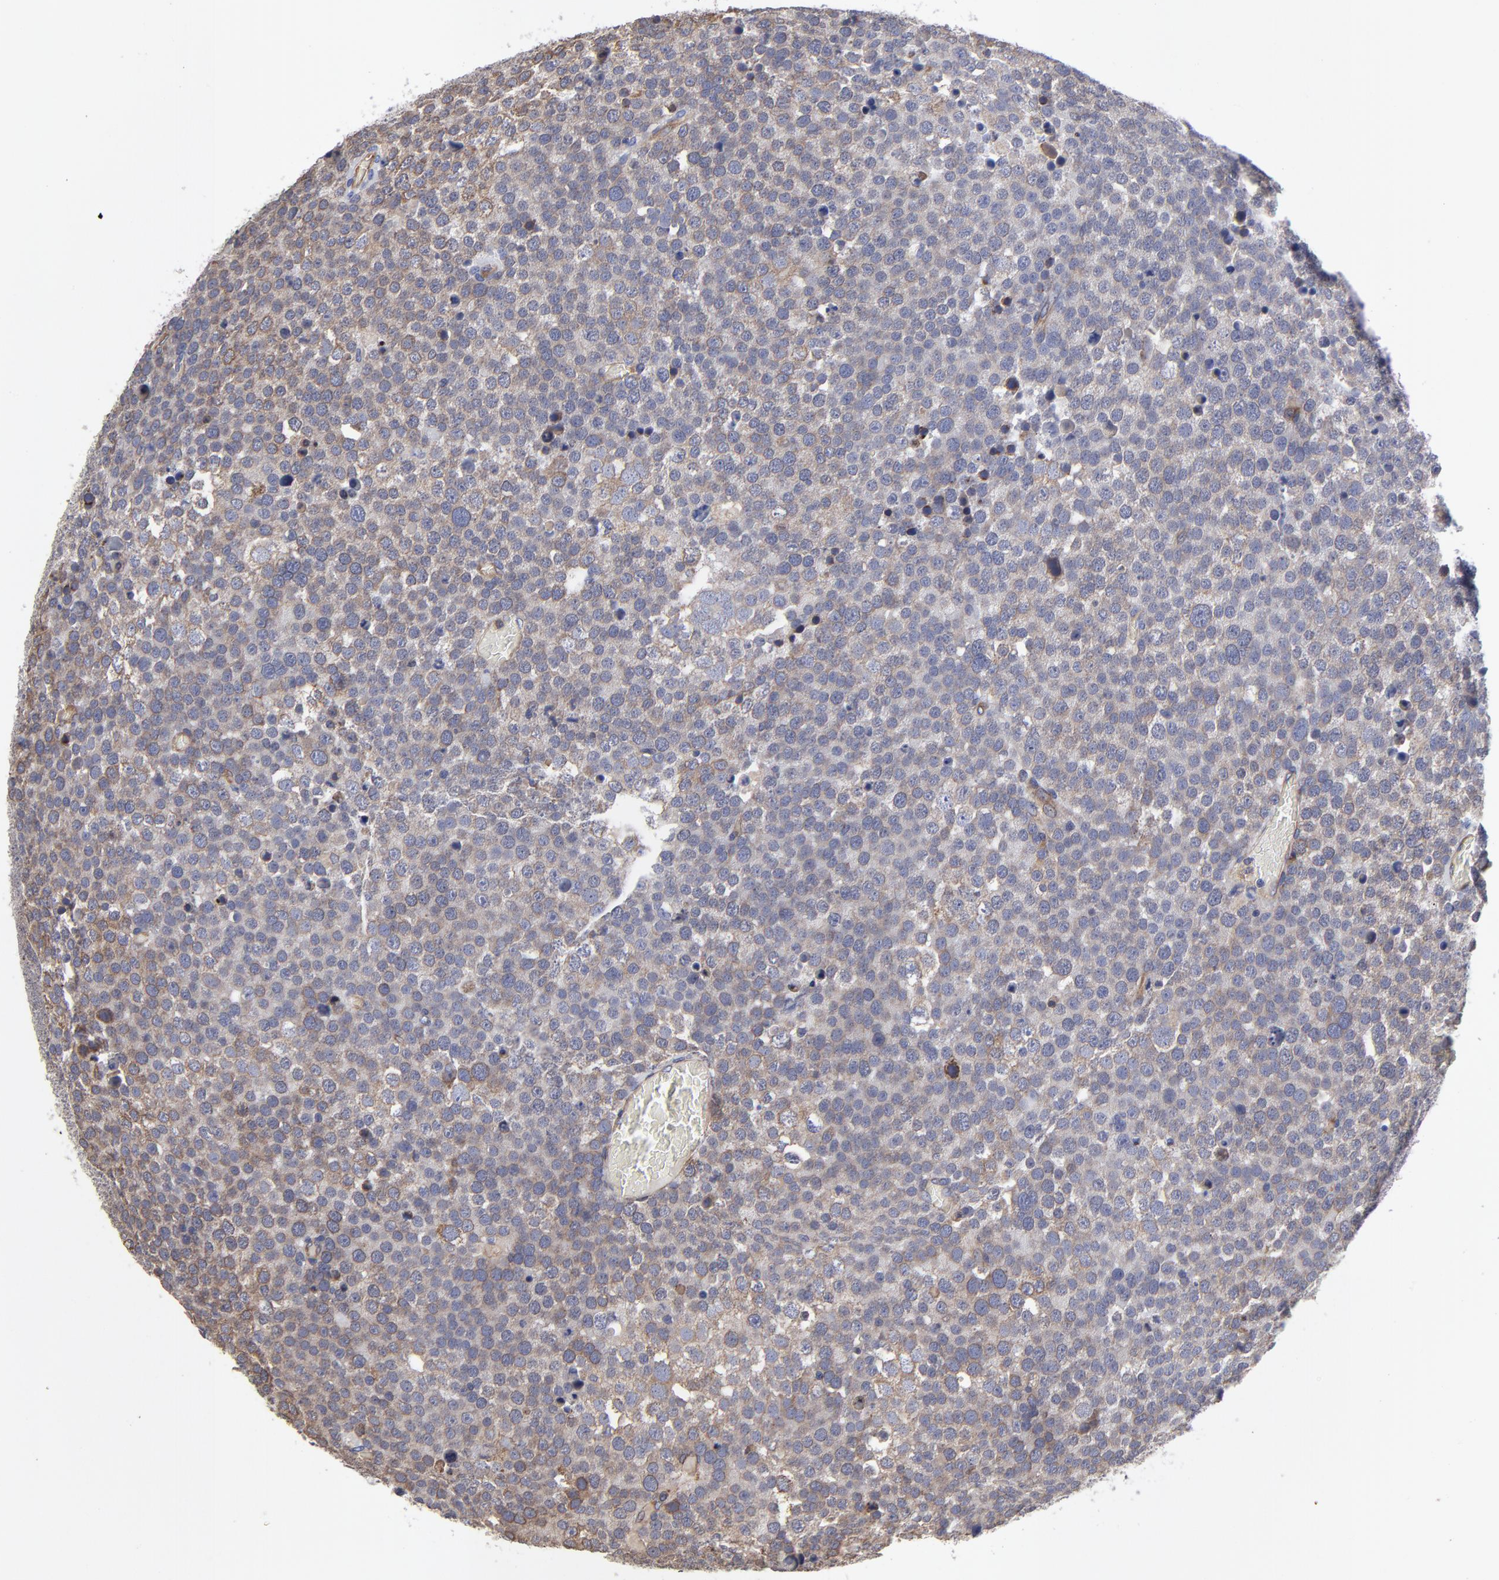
{"staining": {"intensity": "weak", "quantity": "25%-75%", "location": "cytoplasmic/membranous"}, "tissue": "testis cancer", "cell_type": "Tumor cells", "image_type": "cancer", "snomed": [{"axis": "morphology", "description": "Seminoma, NOS"}, {"axis": "topography", "description": "Testis"}], "caption": "The micrograph displays staining of seminoma (testis), revealing weak cytoplasmic/membranous protein expression (brown color) within tumor cells. The protein of interest is stained brown, and the nuclei are stained in blue (DAB IHC with brightfield microscopy, high magnification).", "gene": "SULF2", "patient": {"sex": "male", "age": 71}}